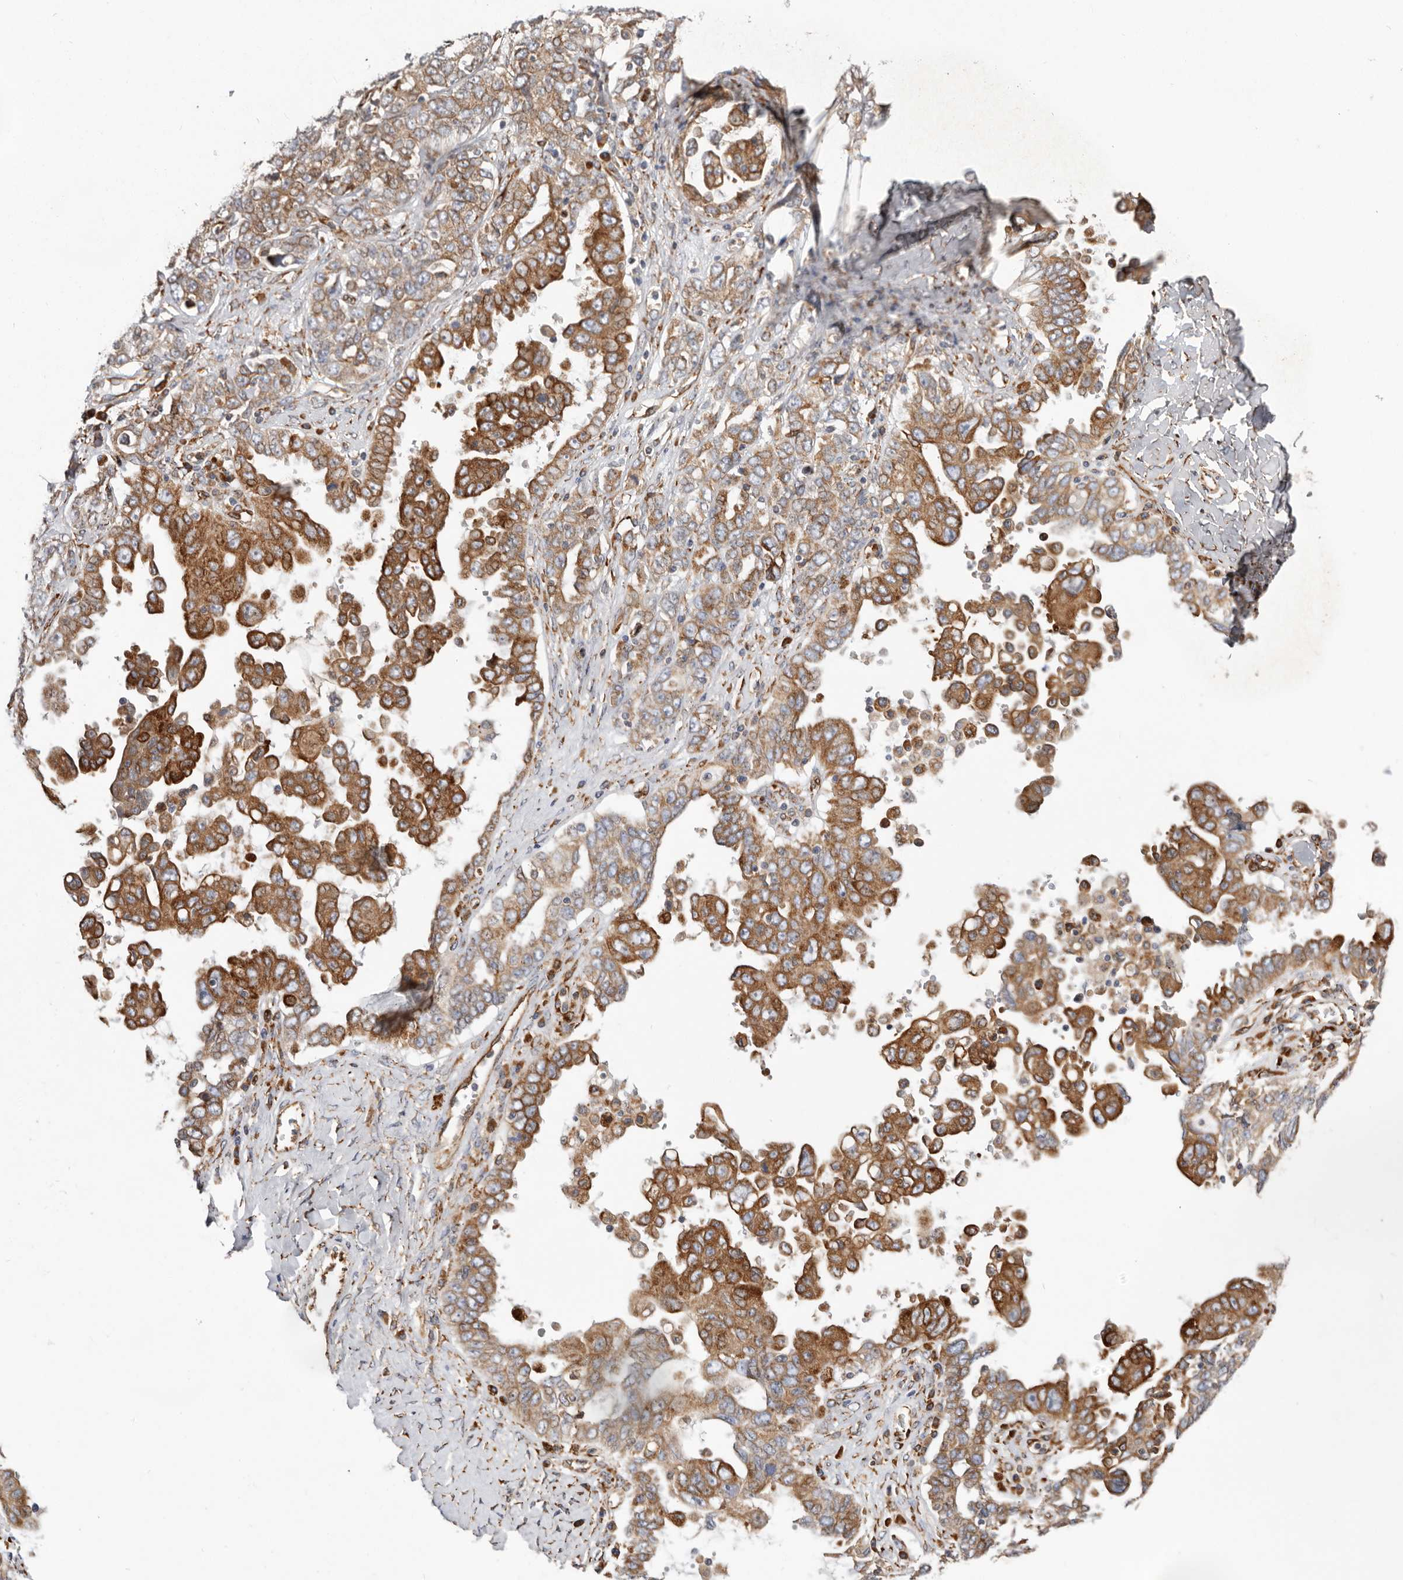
{"staining": {"intensity": "moderate", "quantity": ">75%", "location": "cytoplasmic/membranous"}, "tissue": "ovarian cancer", "cell_type": "Tumor cells", "image_type": "cancer", "snomed": [{"axis": "morphology", "description": "Carcinoma, endometroid"}, {"axis": "topography", "description": "Ovary"}], "caption": "This is a photomicrograph of immunohistochemistry (IHC) staining of ovarian endometroid carcinoma, which shows moderate positivity in the cytoplasmic/membranous of tumor cells.", "gene": "WDTC1", "patient": {"sex": "female", "age": 62}}